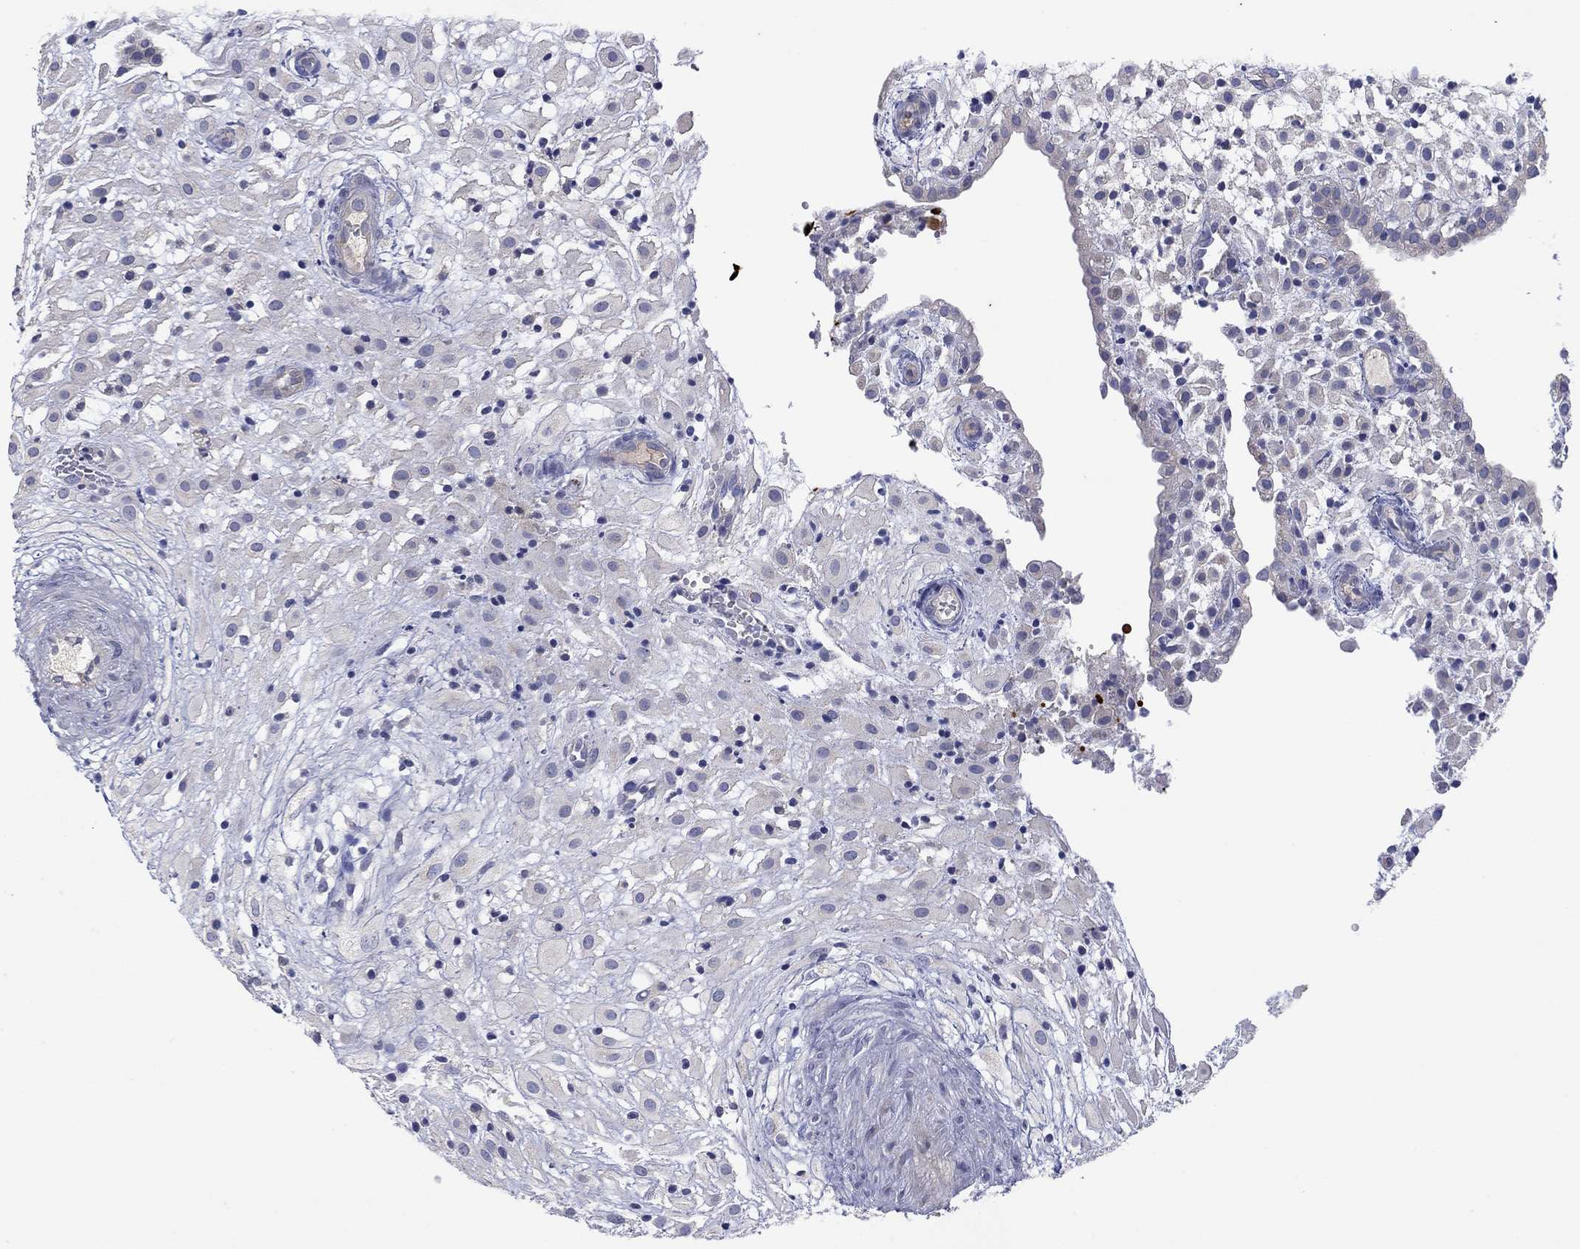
{"staining": {"intensity": "negative", "quantity": "none", "location": "none"}, "tissue": "placenta", "cell_type": "Decidual cells", "image_type": "normal", "snomed": [{"axis": "morphology", "description": "Normal tissue, NOS"}, {"axis": "topography", "description": "Placenta"}], "caption": "Immunohistochemistry histopathology image of benign human placenta stained for a protein (brown), which demonstrates no expression in decidual cells.", "gene": "PLCL2", "patient": {"sex": "female", "age": 24}}